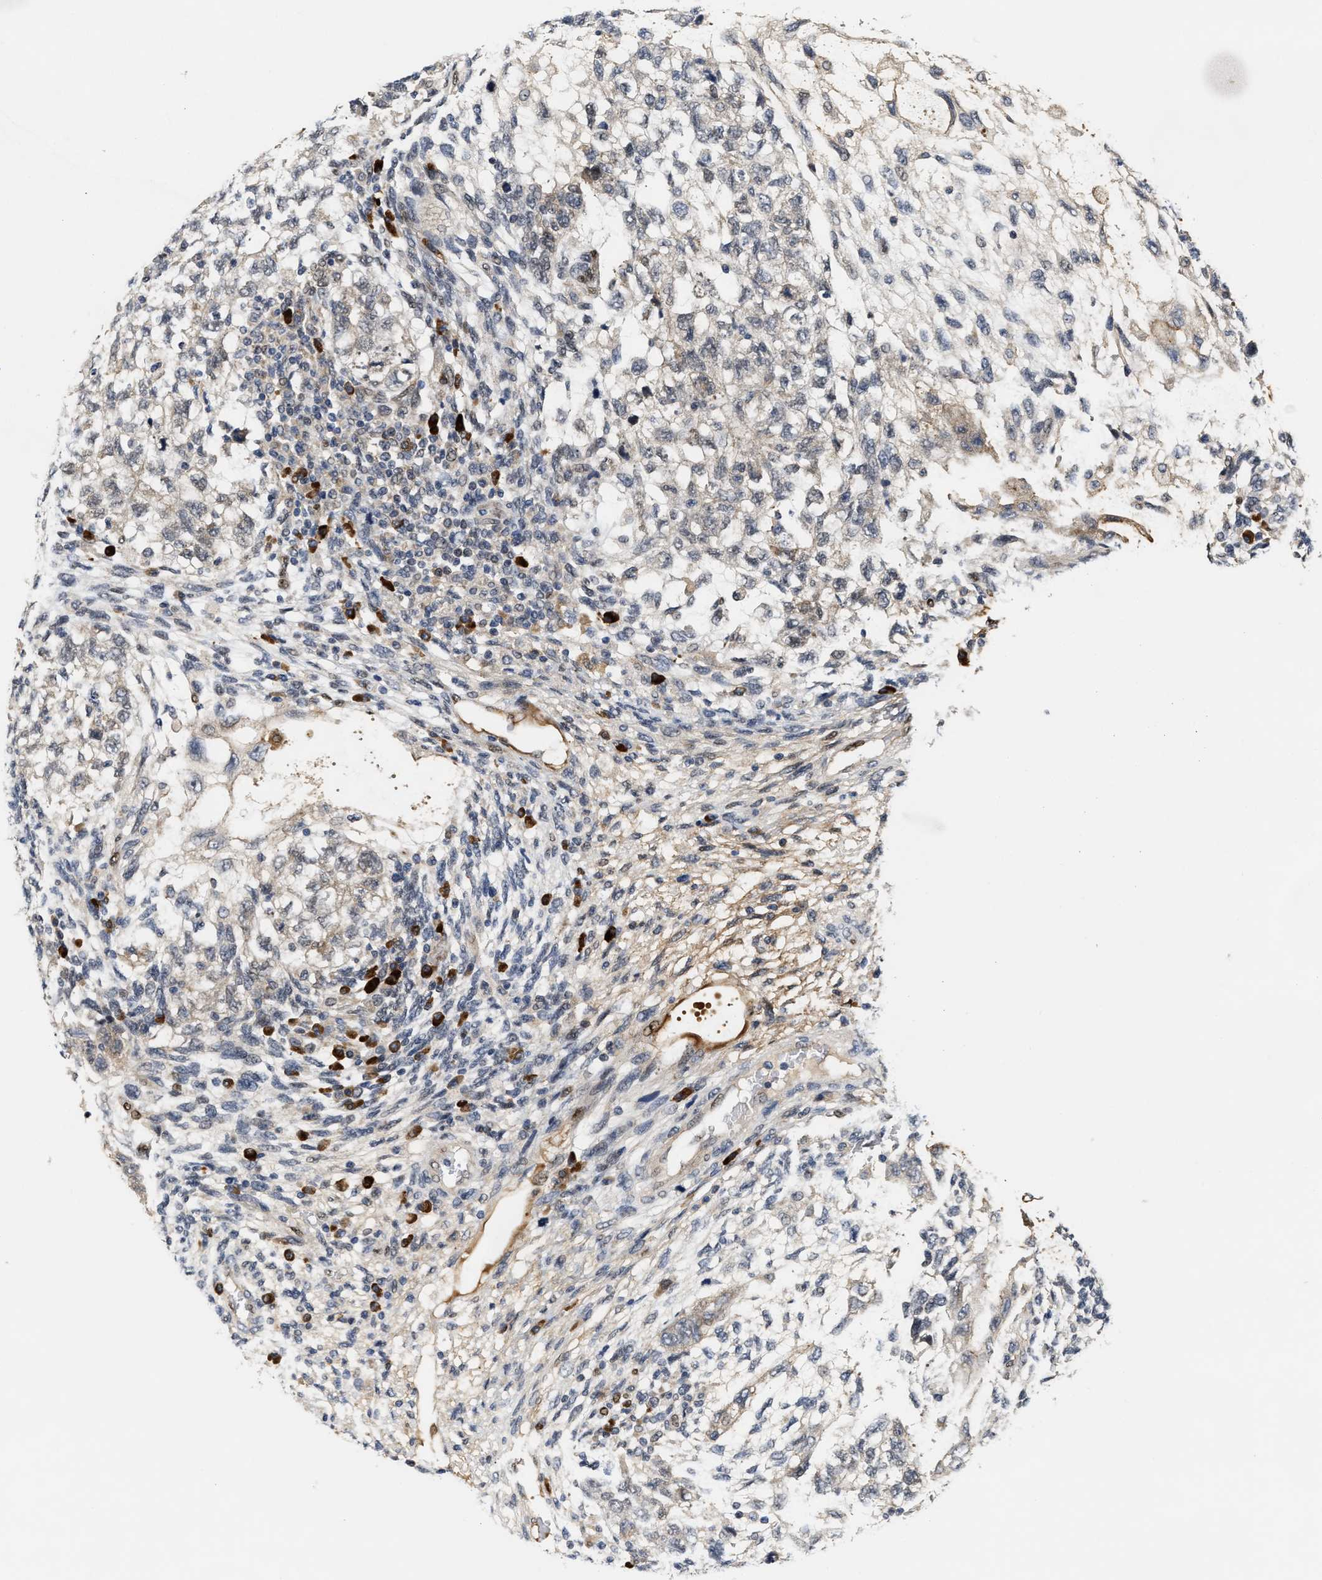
{"staining": {"intensity": "negative", "quantity": "none", "location": "none"}, "tissue": "testis cancer", "cell_type": "Tumor cells", "image_type": "cancer", "snomed": [{"axis": "morphology", "description": "Normal tissue, NOS"}, {"axis": "morphology", "description": "Carcinoma, Embryonal, NOS"}, {"axis": "topography", "description": "Testis"}], "caption": "The micrograph exhibits no staining of tumor cells in testis cancer (embryonal carcinoma).", "gene": "TCF4", "patient": {"sex": "male", "age": 36}}